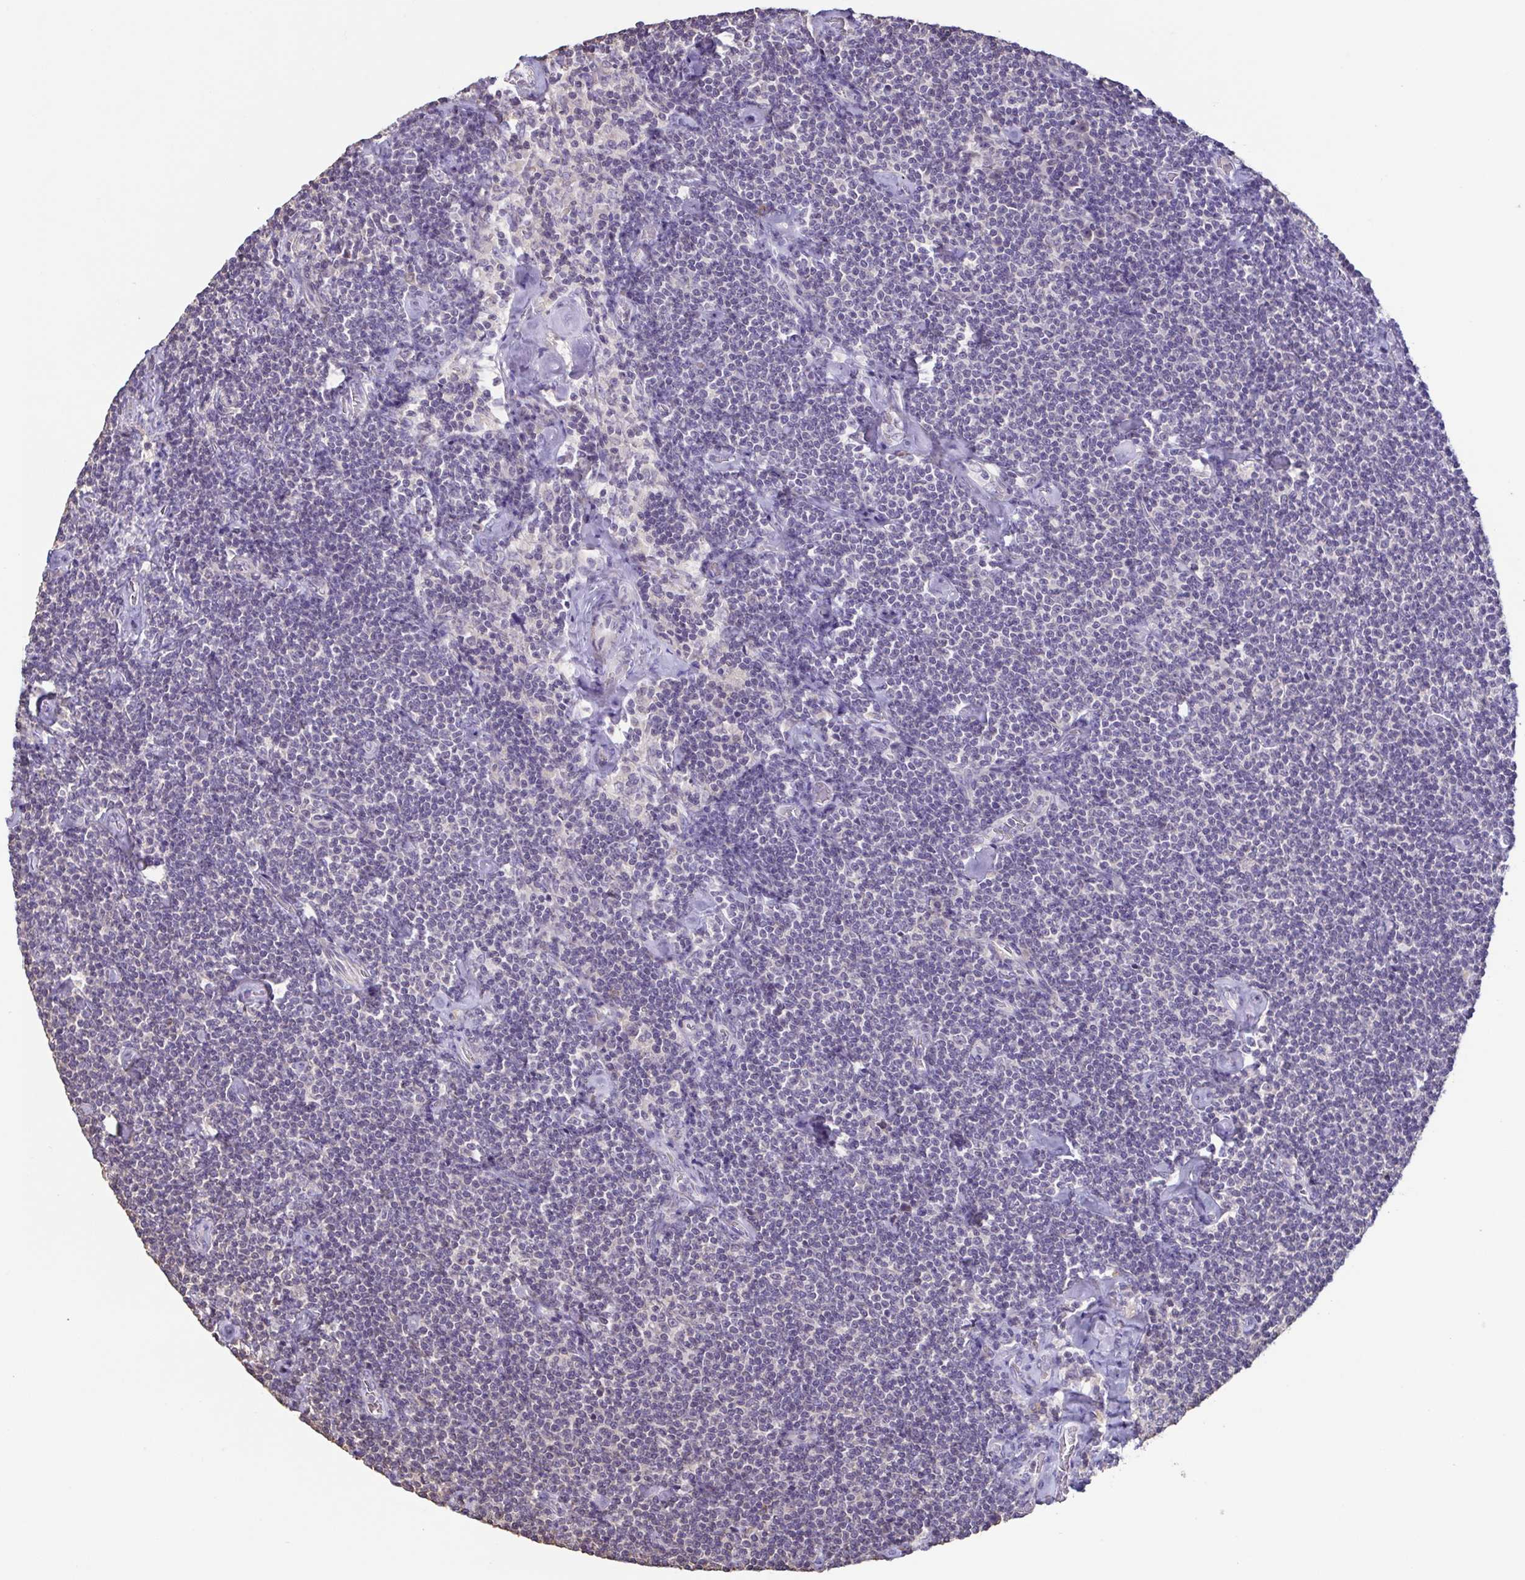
{"staining": {"intensity": "negative", "quantity": "none", "location": "none"}, "tissue": "lymphoma", "cell_type": "Tumor cells", "image_type": "cancer", "snomed": [{"axis": "morphology", "description": "Malignant lymphoma, non-Hodgkin's type, Low grade"}, {"axis": "topography", "description": "Lymph node"}], "caption": "Immunohistochemical staining of human lymphoma demonstrates no significant positivity in tumor cells. Brightfield microscopy of immunohistochemistry (IHC) stained with DAB (3,3'-diaminobenzidine) (brown) and hematoxylin (blue), captured at high magnification.", "gene": "ACTRT2", "patient": {"sex": "male", "age": 81}}